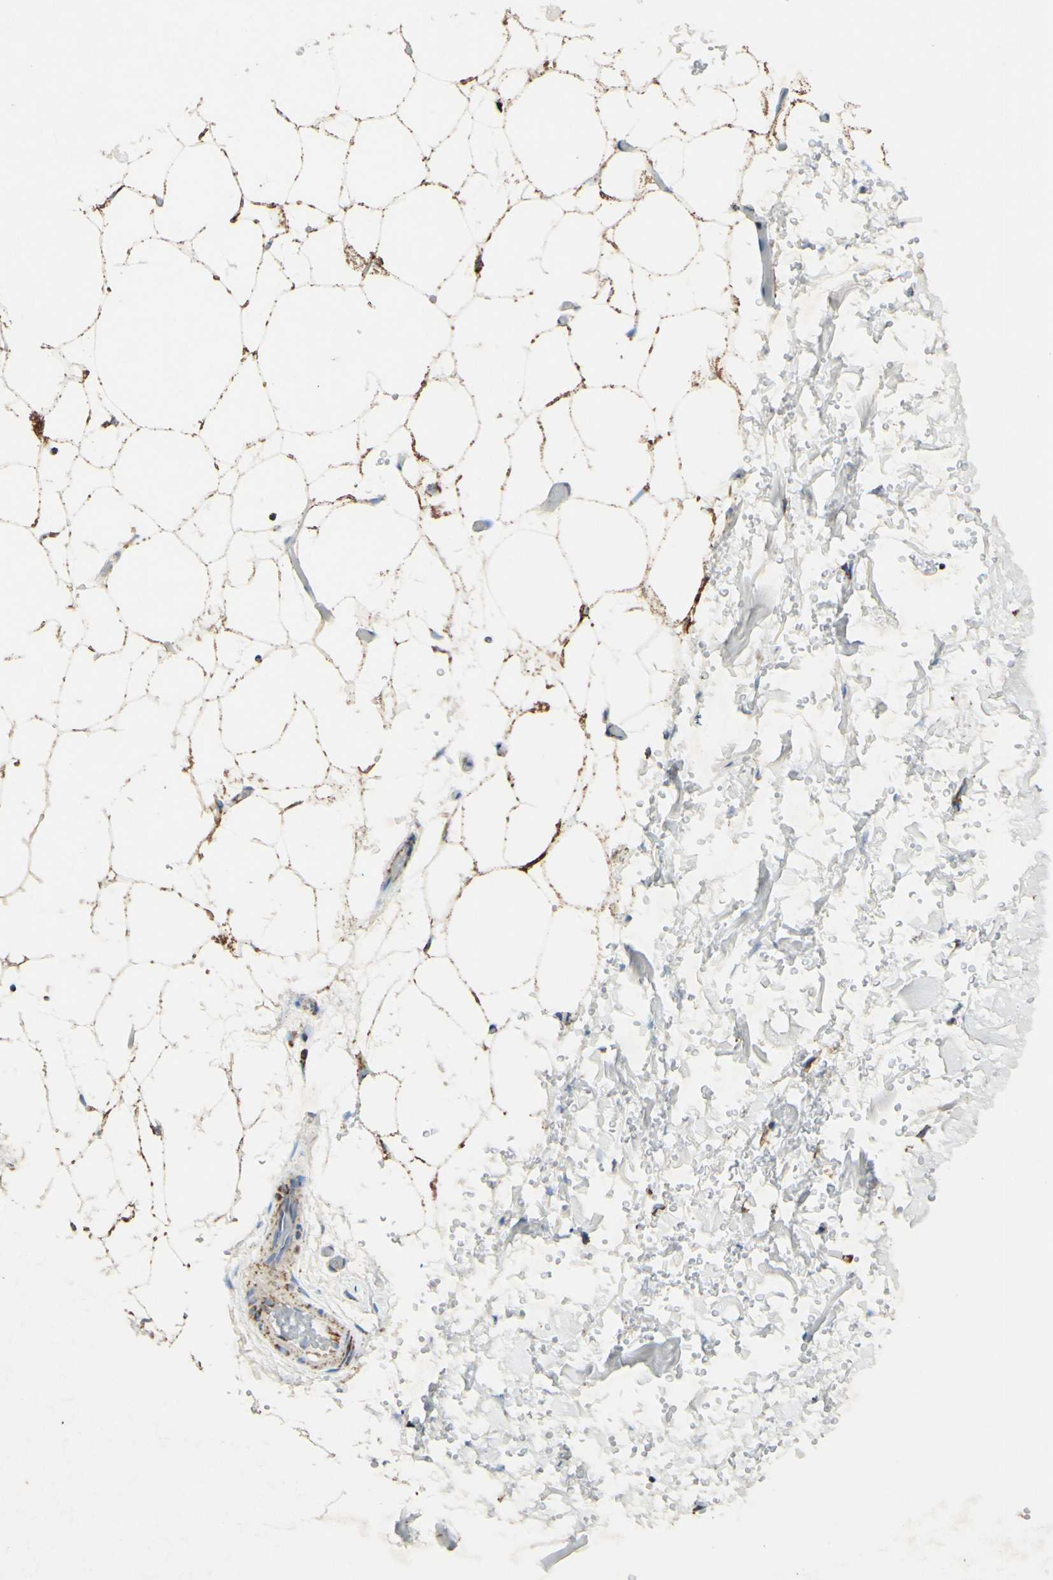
{"staining": {"intensity": "weak", "quantity": ">75%", "location": "cytoplasmic/membranous"}, "tissue": "adipose tissue", "cell_type": "Adipocytes", "image_type": "normal", "snomed": [{"axis": "morphology", "description": "Normal tissue, NOS"}, {"axis": "topography", "description": "Soft tissue"}], "caption": "Protein analysis of unremarkable adipose tissue exhibits weak cytoplasmic/membranous positivity in about >75% of adipocytes. The staining is performed using DAB (3,3'-diaminobenzidine) brown chromogen to label protein expression. The nuclei are counter-stained blue using hematoxylin.", "gene": "OXCT1", "patient": {"sex": "male", "age": 72}}